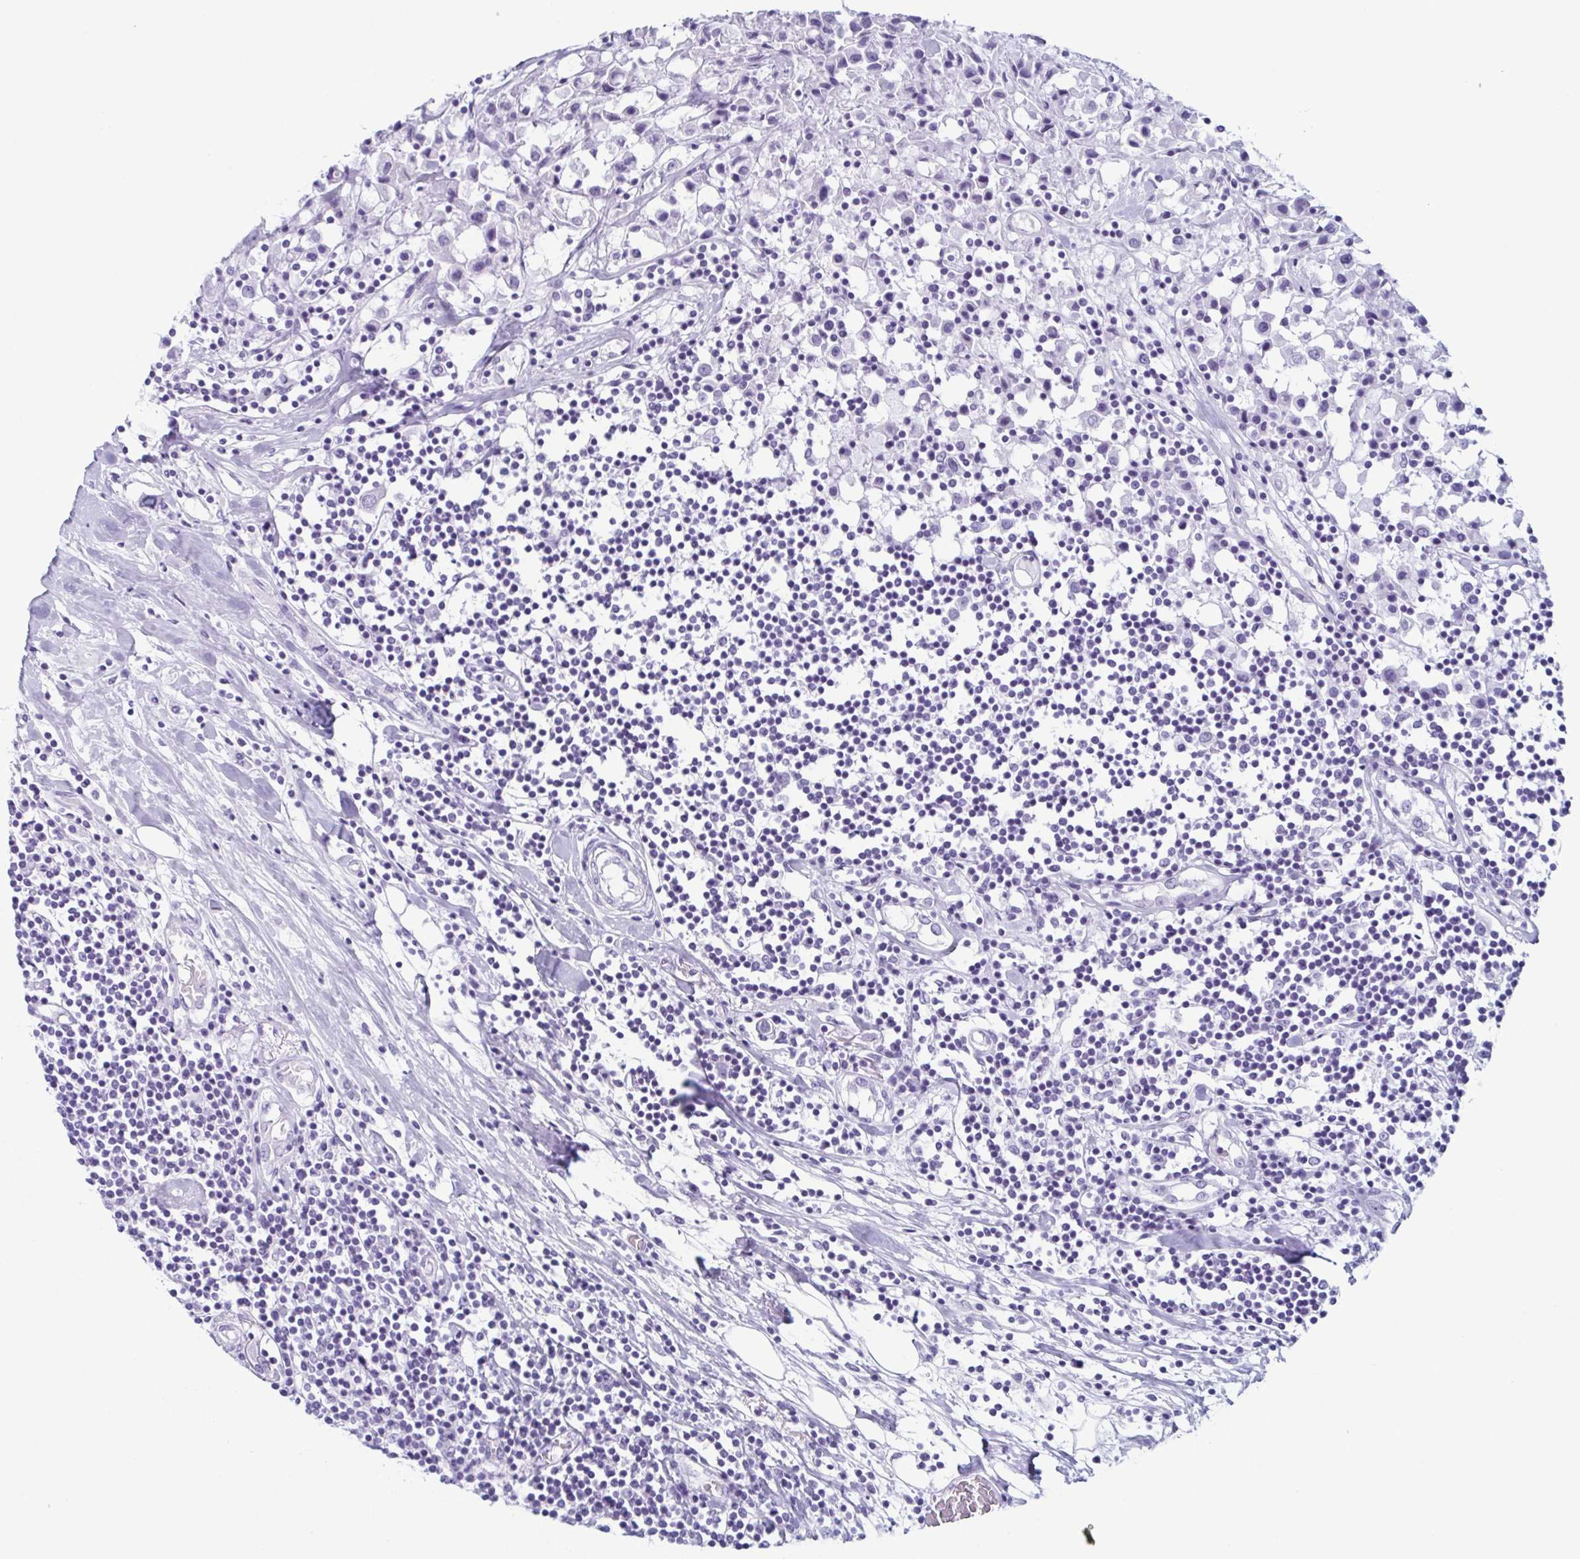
{"staining": {"intensity": "negative", "quantity": "none", "location": "none"}, "tissue": "breast cancer", "cell_type": "Tumor cells", "image_type": "cancer", "snomed": [{"axis": "morphology", "description": "Duct carcinoma"}, {"axis": "topography", "description": "Breast"}], "caption": "The micrograph displays no staining of tumor cells in breast cancer.", "gene": "ENKUR", "patient": {"sex": "female", "age": 61}}